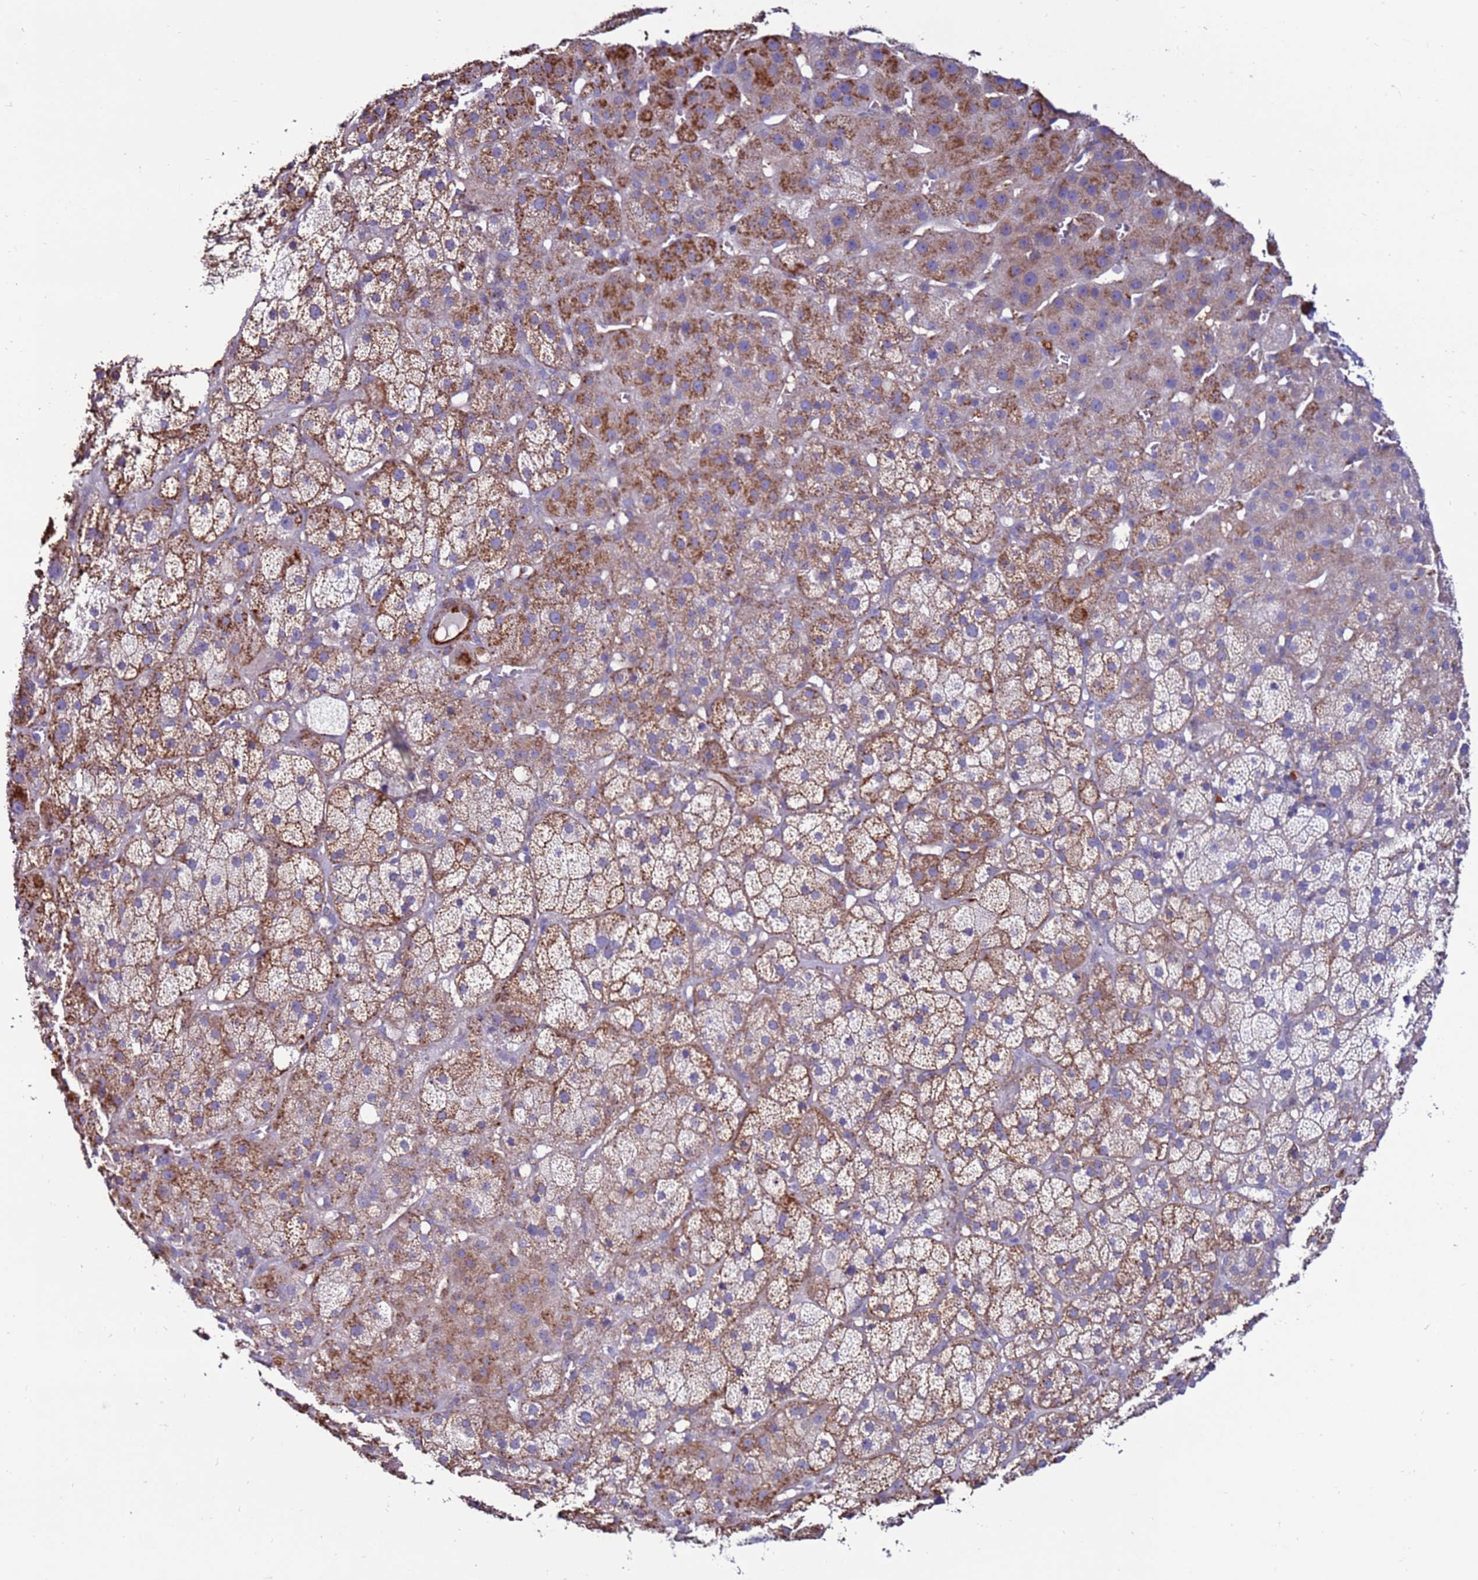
{"staining": {"intensity": "moderate", "quantity": "25%-75%", "location": "cytoplasmic/membranous"}, "tissue": "adrenal gland", "cell_type": "Glandular cells", "image_type": "normal", "snomed": [{"axis": "morphology", "description": "Normal tissue, NOS"}, {"axis": "topography", "description": "Adrenal gland"}], "caption": "IHC photomicrograph of benign adrenal gland: human adrenal gland stained using IHC reveals medium levels of moderate protein expression localized specifically in the cytoplasmic/membranous of glandular cells, appearing as a cytoplasmic/membranous brown color.", "gene": "CLEC4M", "patient": {"sex": "female", "age": 57}}